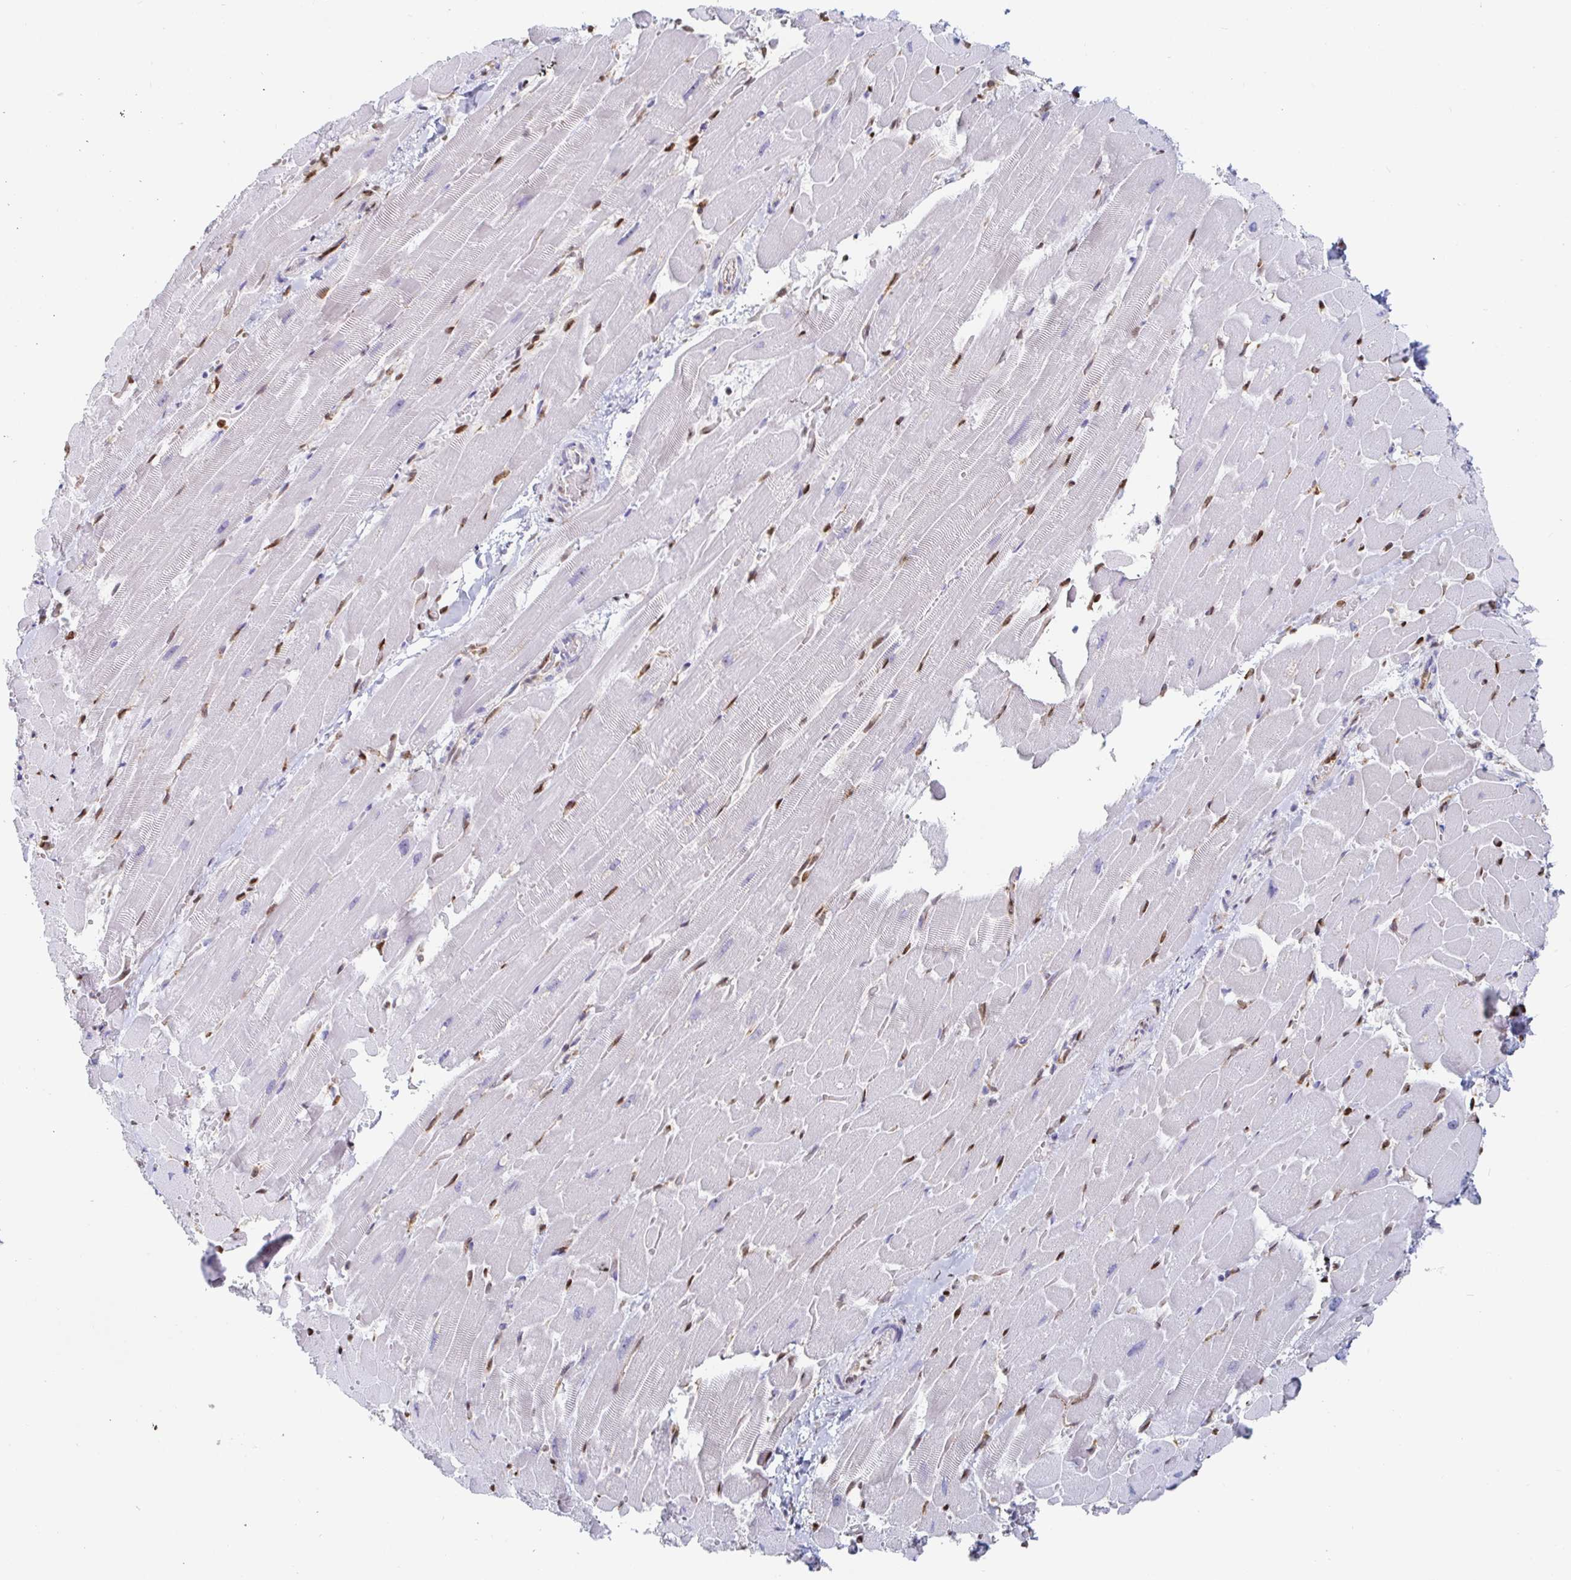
{"staining": {"intensity": "strong", "quantity": "25%-75%", "location": "nuclear"}, "tissue": "heart muscle", "cell_type": "Cardiomyocytes", "image_type": "normal", "snomed": [{"axis": "morphology", "description": "Normal tissue, NOS"}, {"axis": "topography", "description": "Heart"}], "caption": "DAB immunohistochemical staining of benign human heart muscle shows strong nuclear protein expression in approximately 25%-75% of cardiomyocytes.", "gene": "EWSR1", "patient": {"sex": "male", "age": 37}}